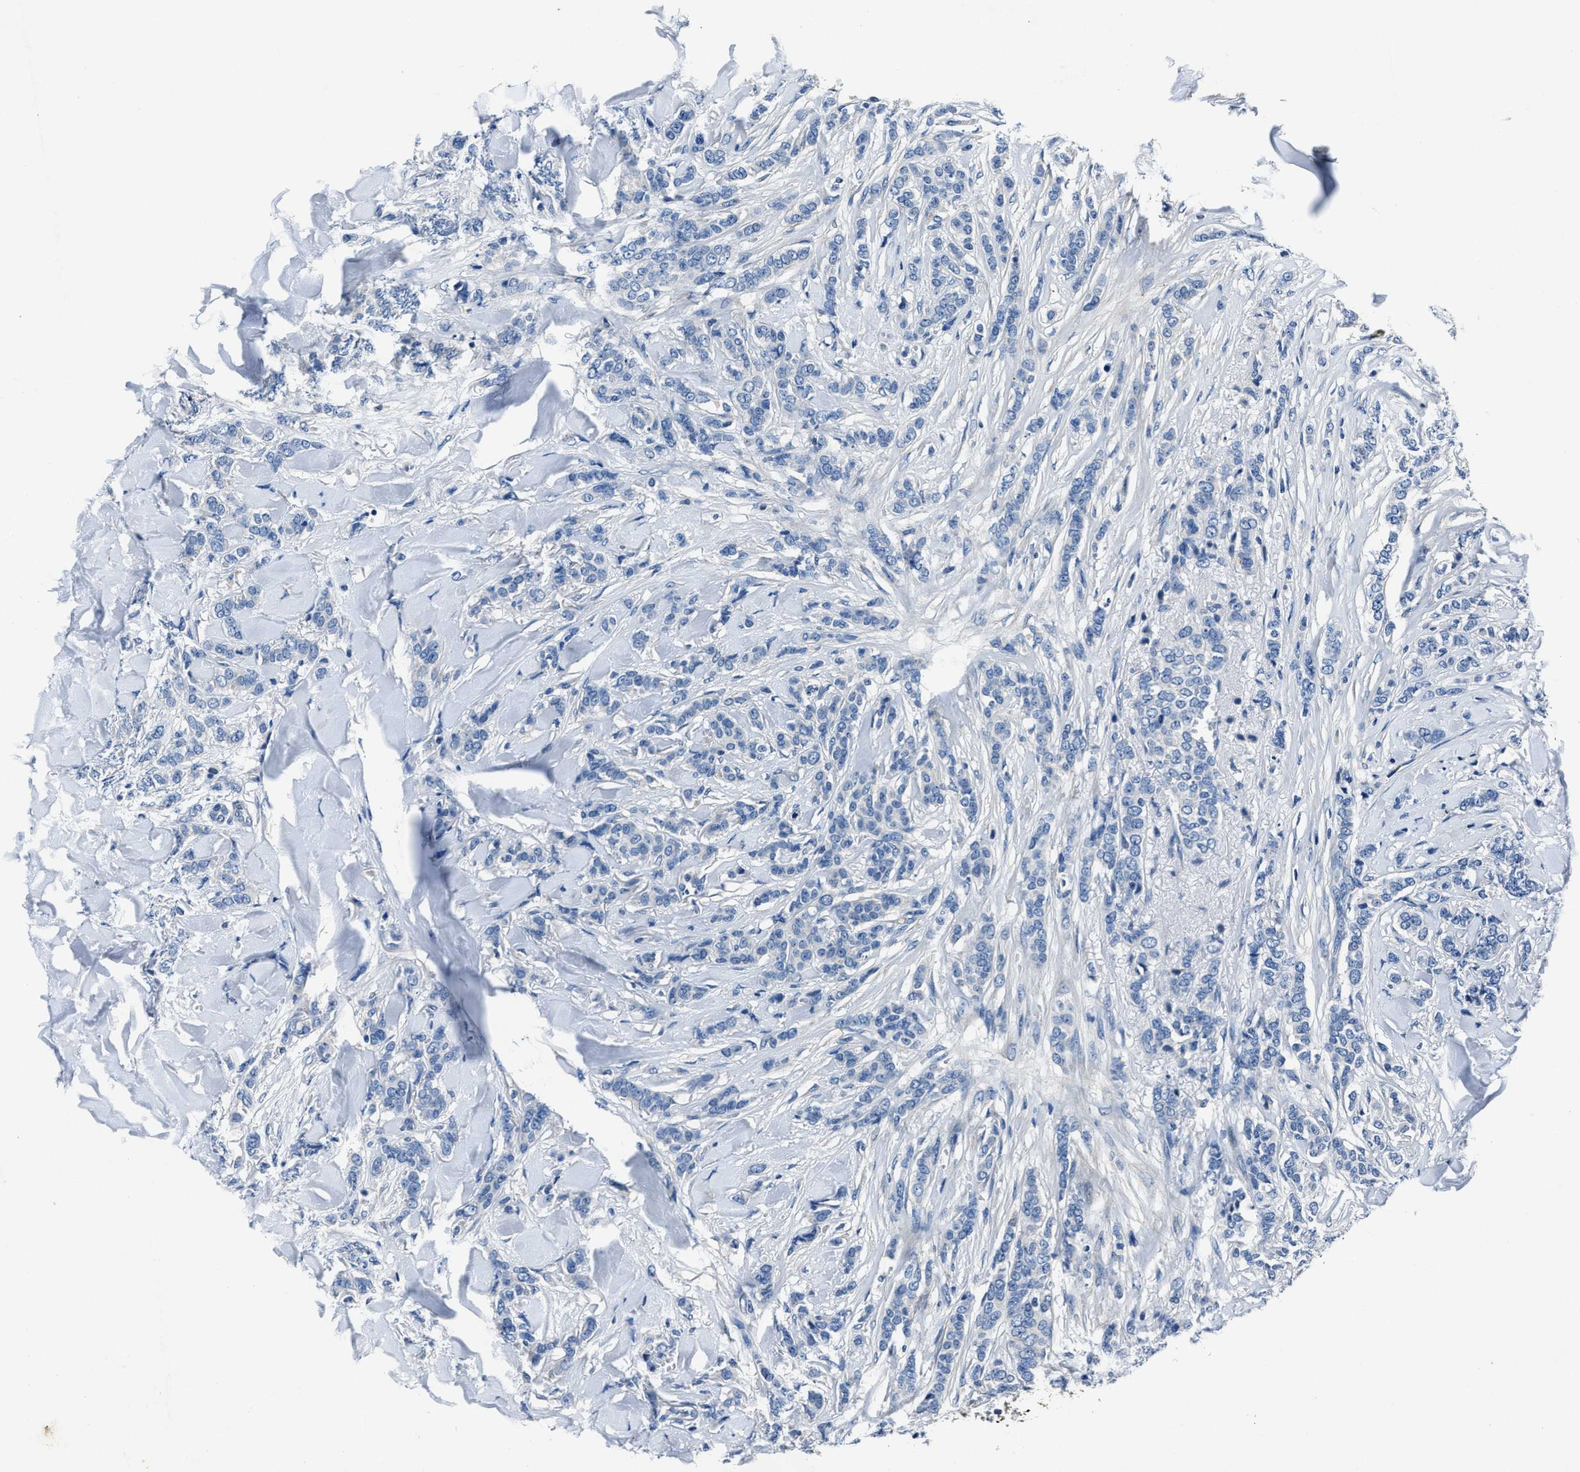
{"staining": {"intensity": "negative", "quantity": "none", "location": "none"}, "tissue": "breast cancer", "cell_type": "Tumor cells", "image_type": "cancer", "snomed": [{"axis": "morphology", "description": "Lobular carcinoma"}, {"axis": "topography", "description": "Skin"}, {"axis": "topography", "description": "Breast"}], "caption": "Histopathology image shows no significant protein expression in tumor cells of lobular carcinoma (breast).", "gene": "NACAD", "patient": {"sex": "female", "age": 46}}